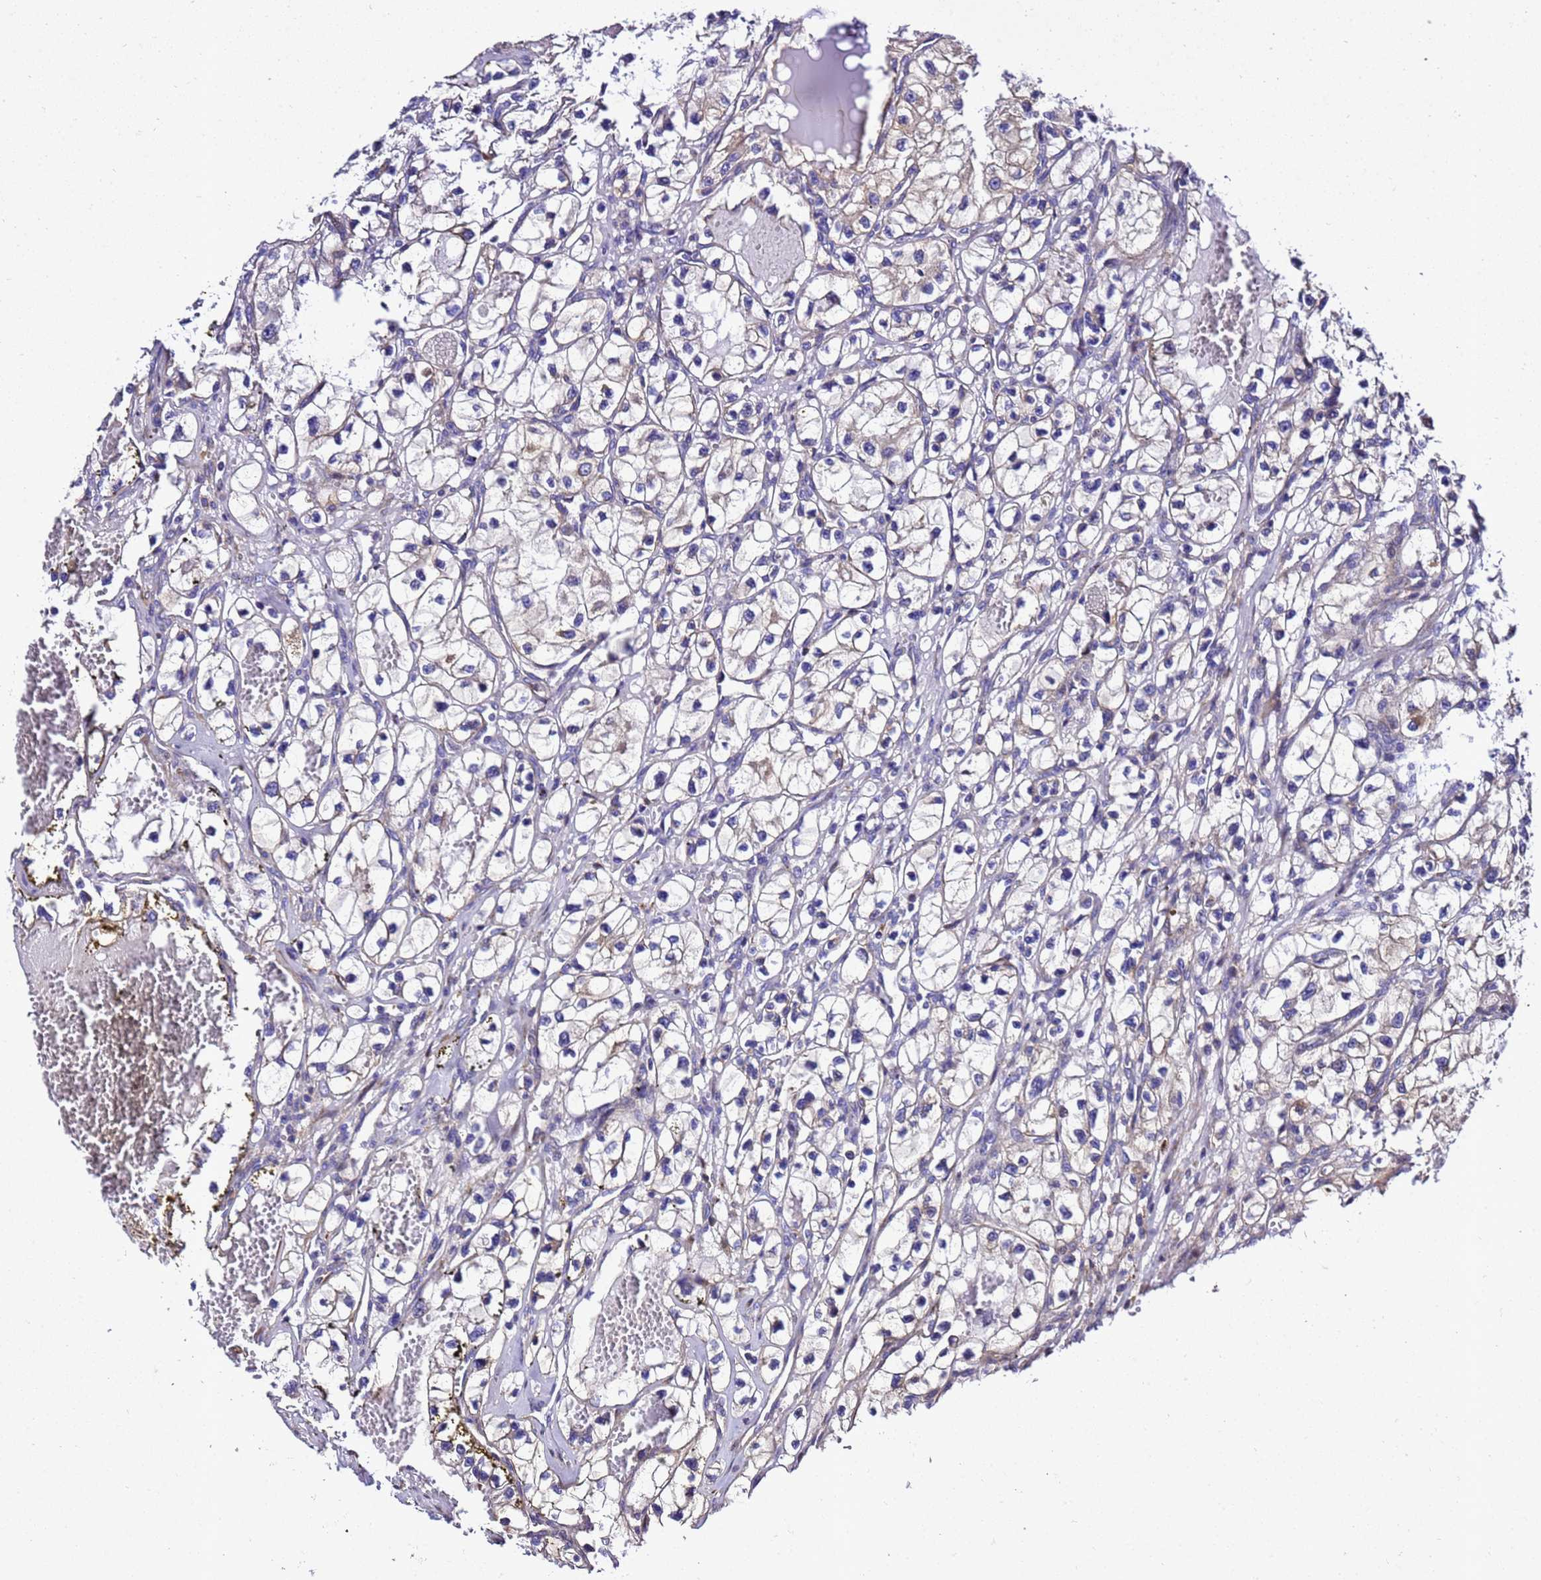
{"staining": {"intensity": "weak", "quantity": "<25%", "location": "cytoplasmic/membranous"}, "tissue": "renal cancer", "cell_type": "Tumor cells", "image_type": "cancer", "snomed": [{"axis": "morphology", "description": "Adenocarcinoma, NOS"}, {"axis": "topography", "description": "Kidney"}], "caption": "This is an immunohistochemistry (IHC) image of human renal adenocarcinoma. There is no positivity in tumor cells.", "gene": "ZNF417", "patient": {"sex": "female", "age": 57}}